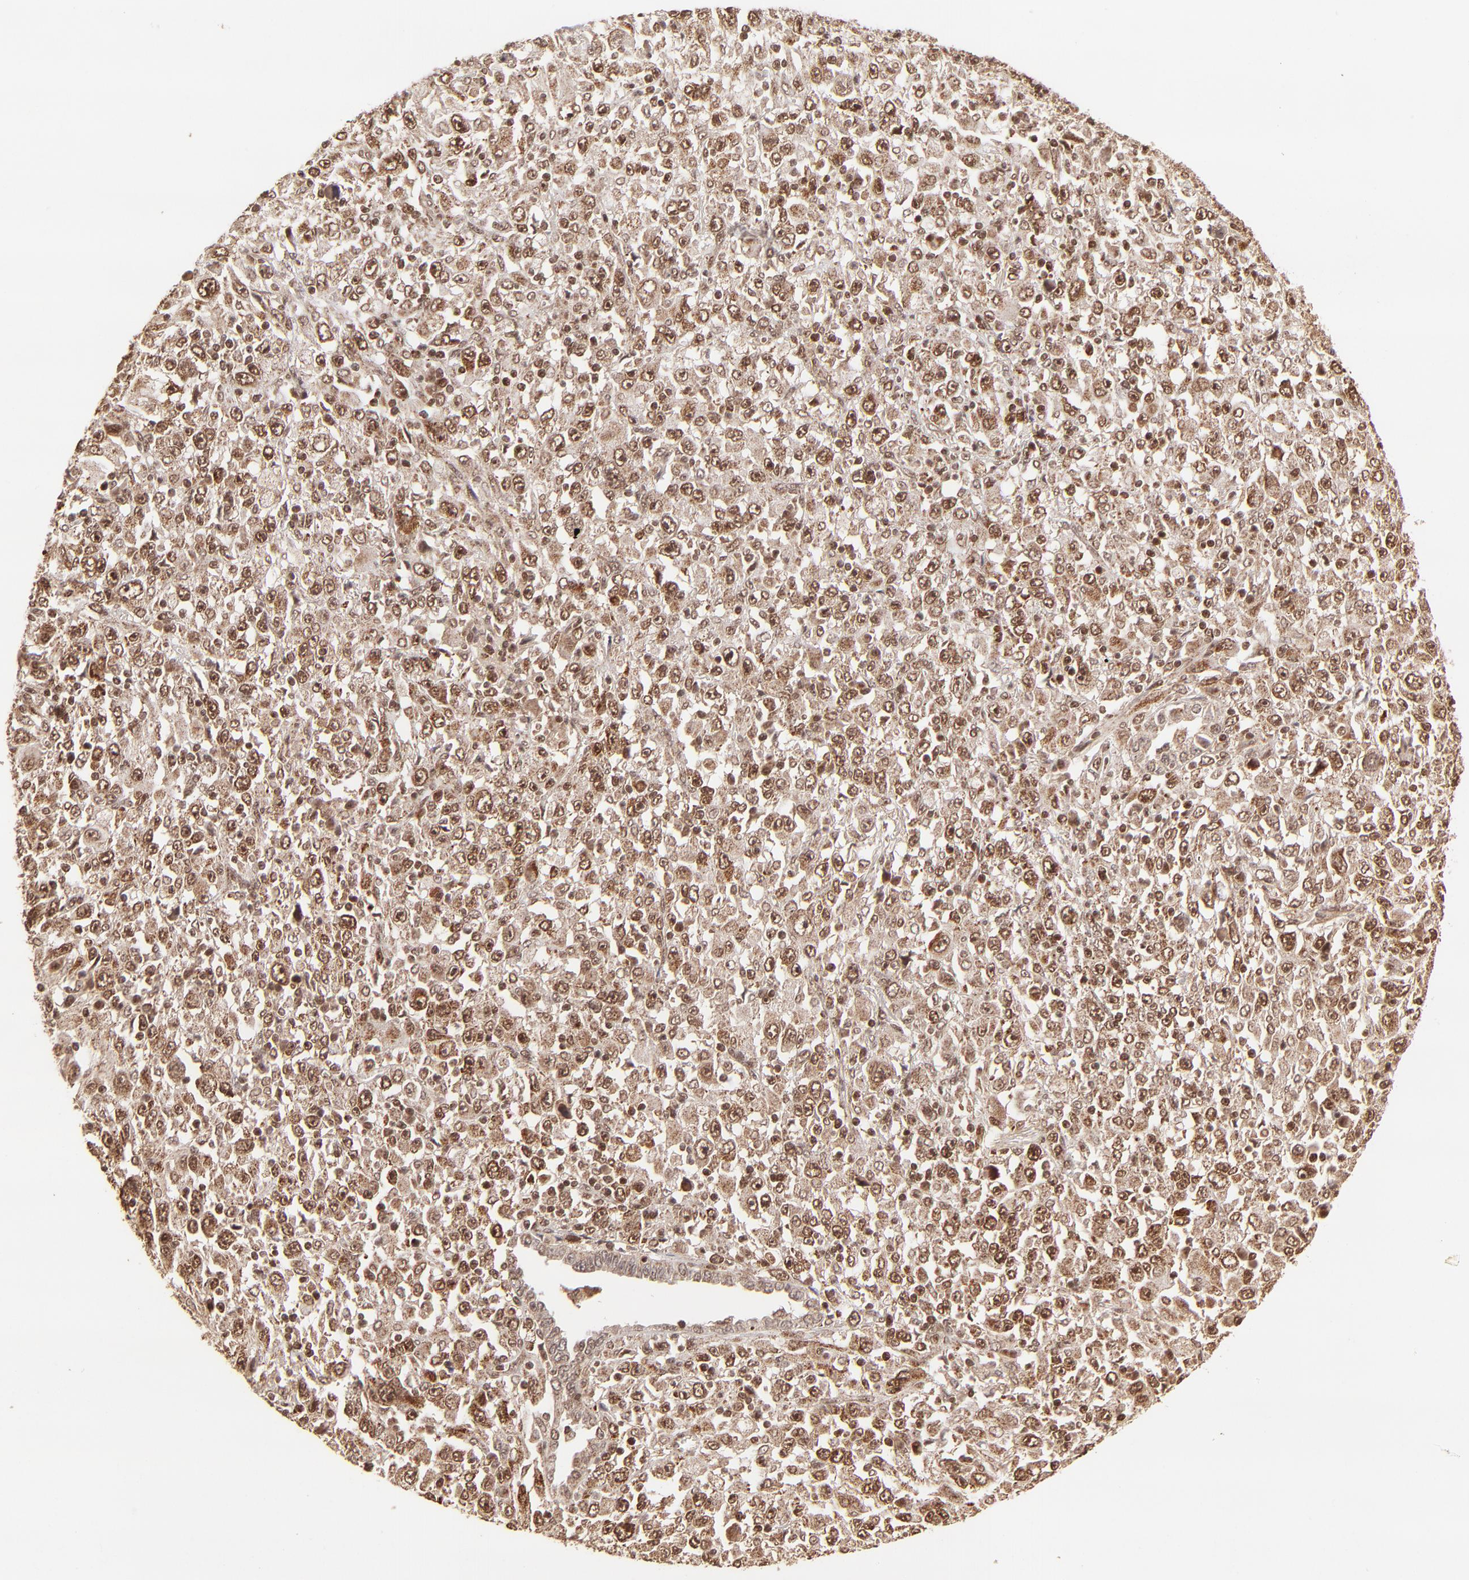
{"staining": {"intensity": "strong", "quantity": ">75%", "location": "cytoplasmic/membranous,nuclear"}, "tissue": "melanoma", "cell_type": "Tumor cells", "image_type": "cancer", "snomed": [{"axis": "morphology", "description": "Malignant melanoma, Metastatic site"}, {"axis": "topography", "description": "Skin"}], "caption": "A micrograph of human malignant melanoma (metastatic site) stained for a protein displays strong cytoplasmic/membranous and nuclear brown staining in tumor cells. (DAB IHC, brown staining for protein, blue staining for nuclei).", "gene": "MED15", "patient": {"sex": "female", "age": 56}}